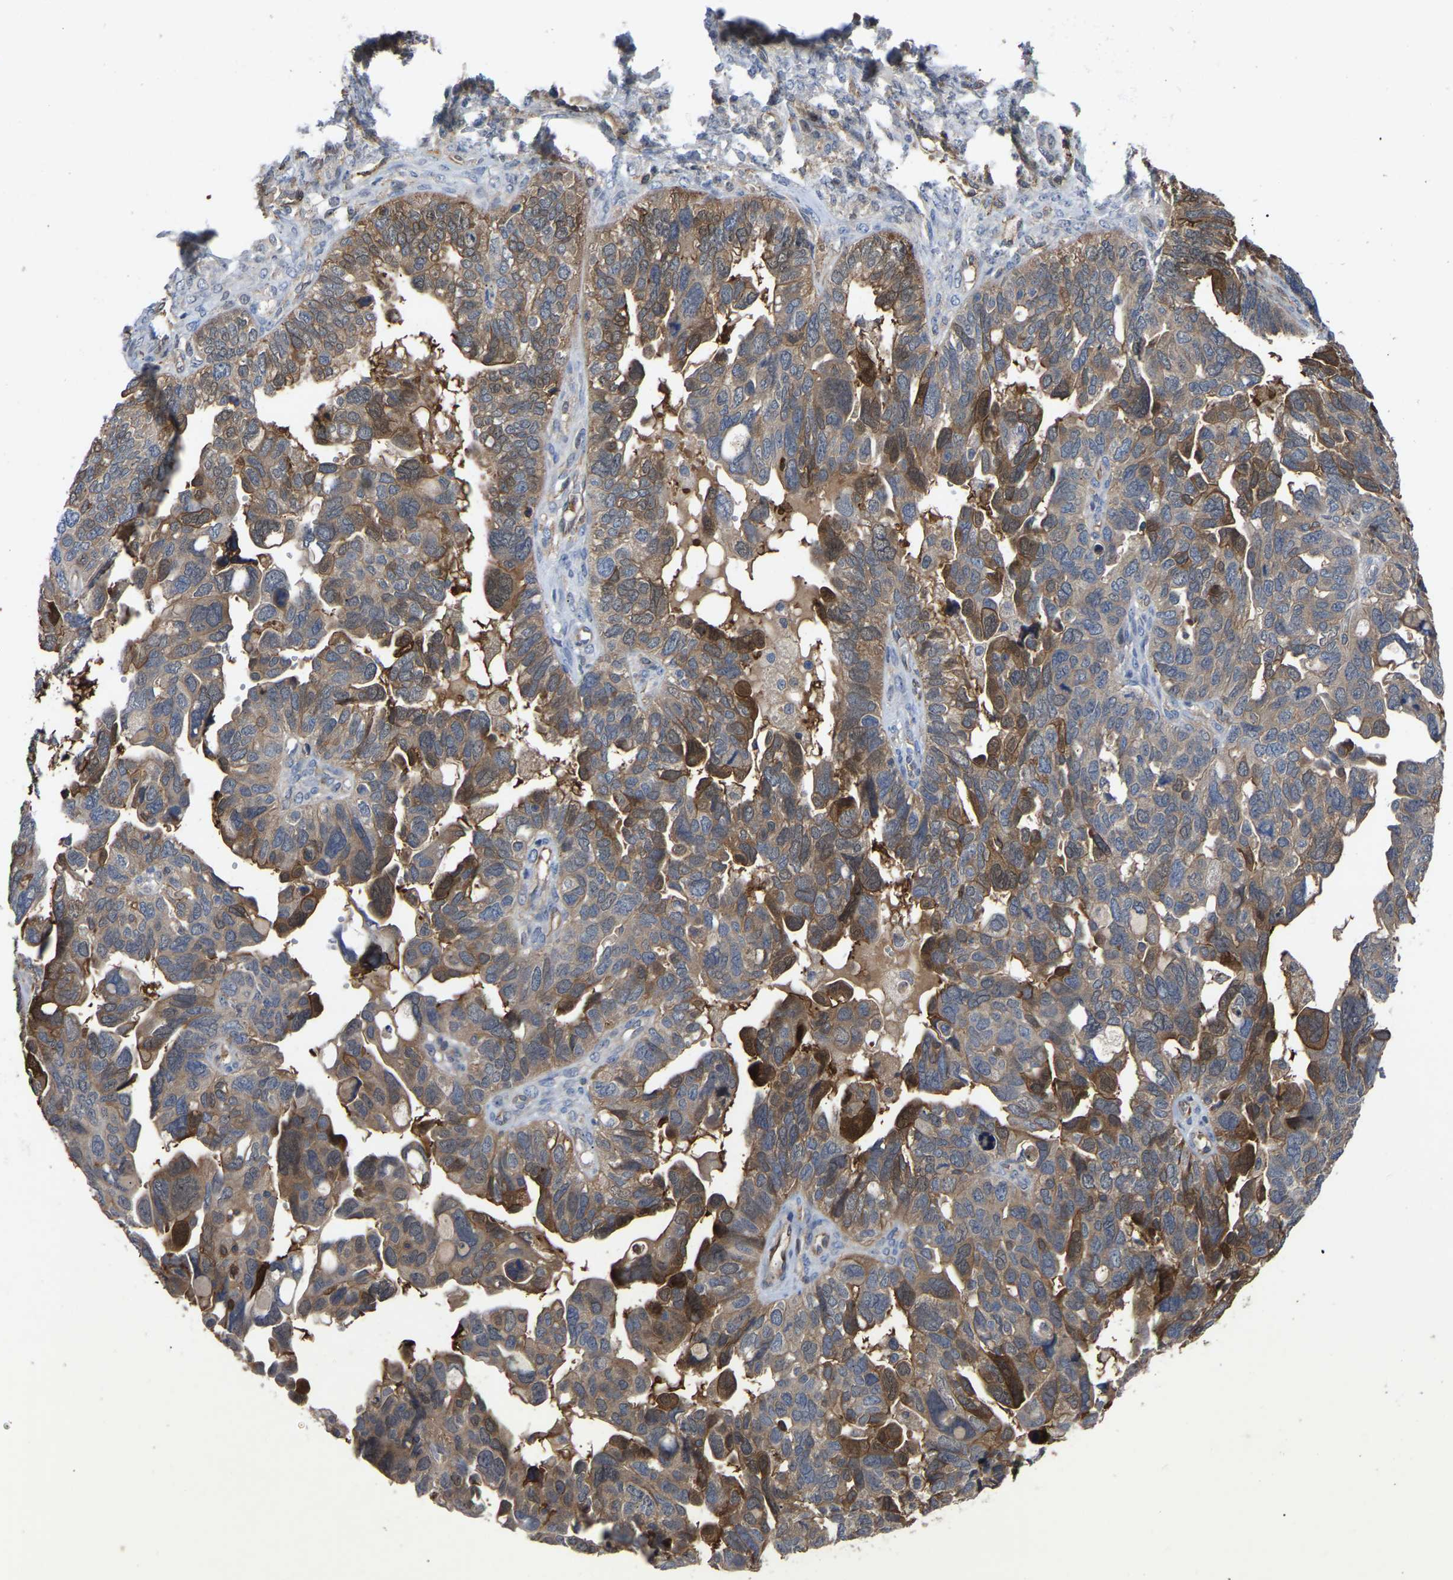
{"staining": {"intensity": "moderate", "quantity": ">75%", "location": "cytoplasmic/membranous"}, "tissue": "ovarian cancer", "cell_type": "Tumor cells", "image_type": "cancer", "snomed": [{"axis": "morphology", "description": "Cystadenocarcinoma, serous, NOS"}, {"axis": "topography", "description": "Ovary"}], "caption": "Ovarian cancer stained for a protein (brown) exhibits moderate cytoplasmic/membranous positive staining in about >75% of tumor cells.", "gene": "CIT", "patient": {"sex": "female", "age": 79}}